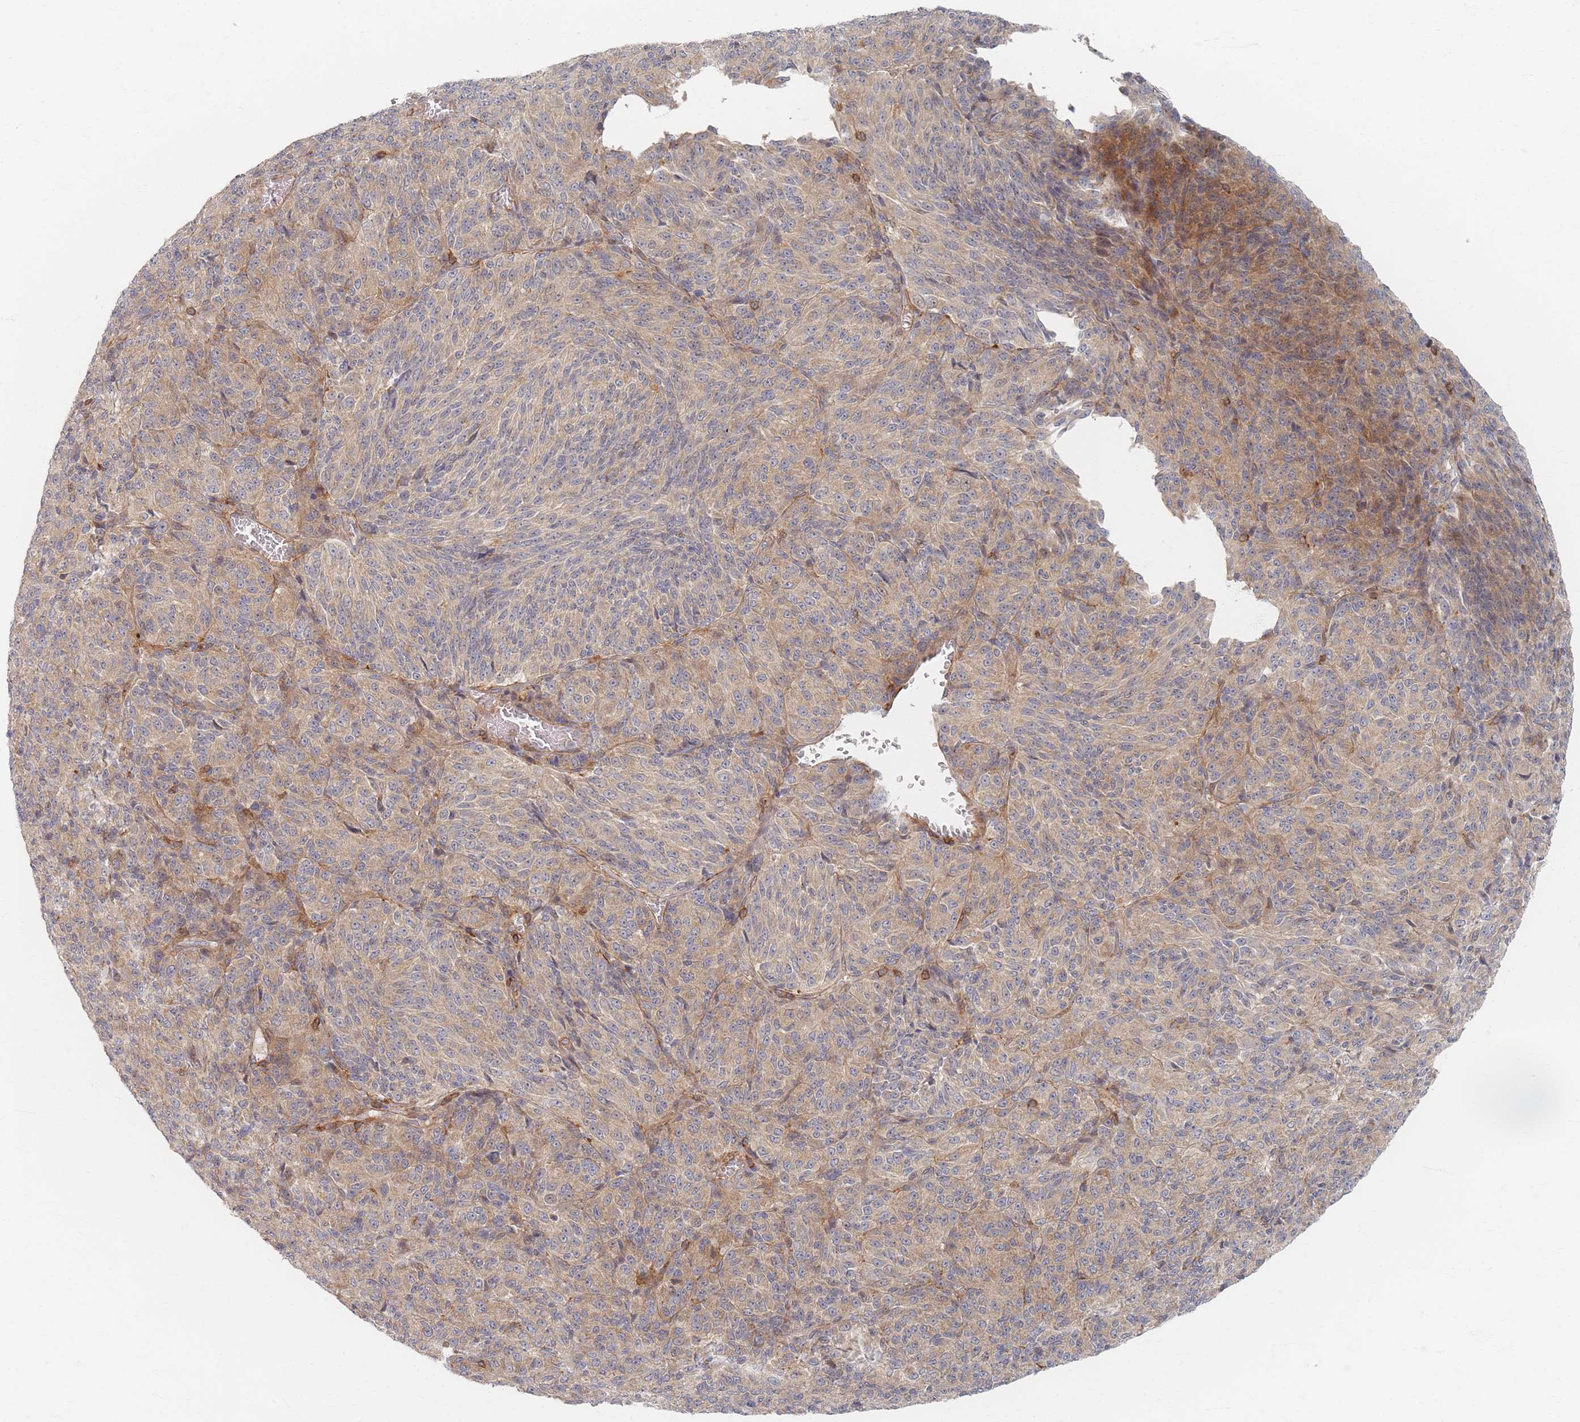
{"staining": {"intensity": "moderate", "quantity": "<25%", "location": "cytoplasmic/membranous"}, "tissue": "melanoma", "cell_type": "Tumor cells", "image_type": "cancer", "snomed": [{"axis": "morphology", "description": "Malignant melanoma, Metastatic site"}, {"axis": "topography", "description": "Brain"}], "caption": "A photomicrograph of melanoma stained for a protein shows moderate cytoplasmic/membranous brown staining in tumor cells. (Brightfield microscopy of DAB IHC at high magnification).", "gene": "ZNF852", "patient": {"sex": "female", "age": 56}}